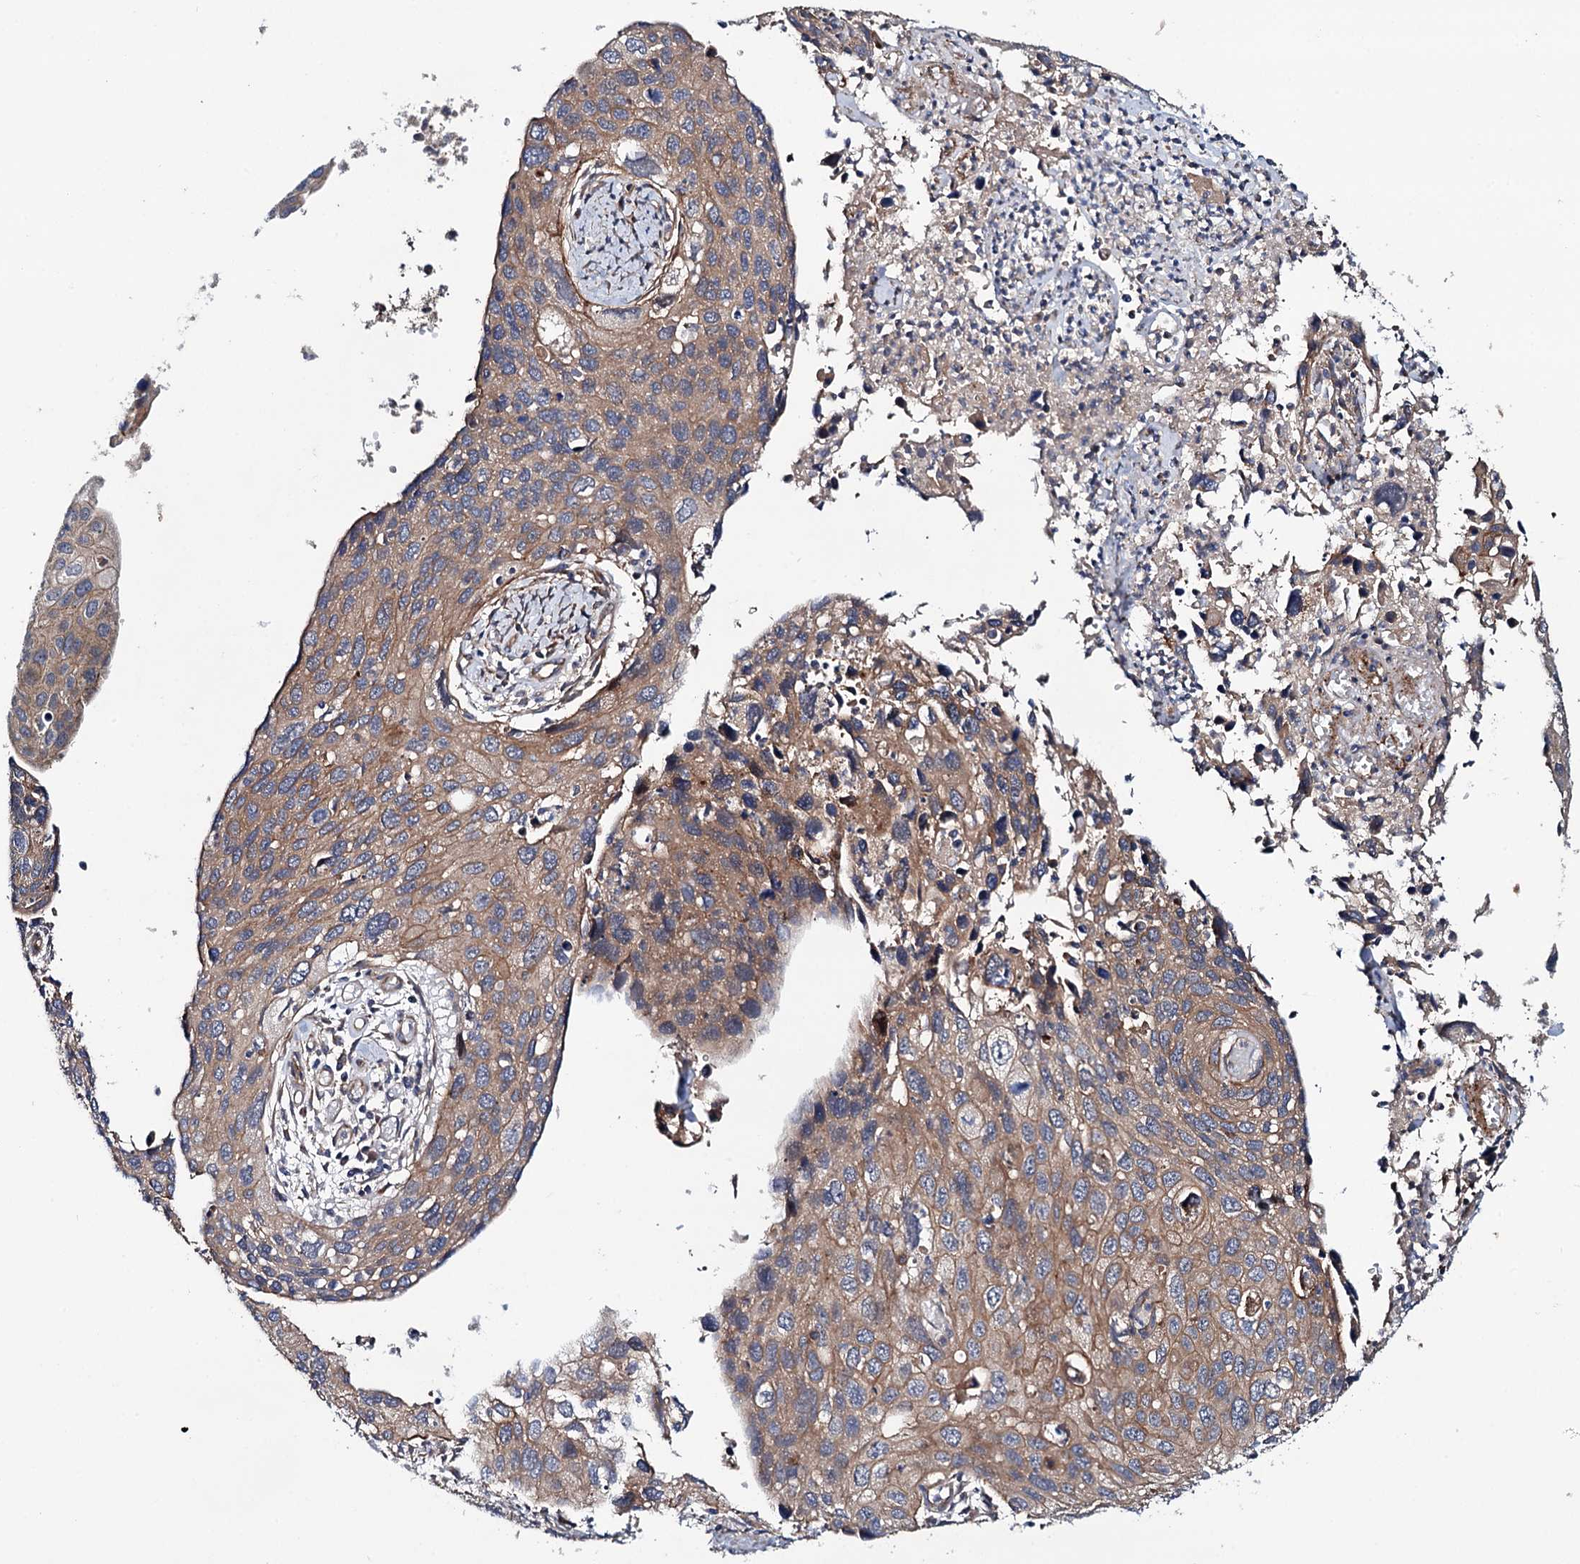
{"staining": {"intensity": "moderate", "quantity": "25%-75%", "location": "cytoplasmic/membranous"}, "tissue": "cervical cancer", "cell_type": "Tumor cells", "image_type": "cancer", "snomed": [{"axis": "morphology", "description": "Squamous cell carcinoma, NOS"}, {"axis": "topography", "description": "Cervix"}], "caption": "This histopathology image displays immunohistochemistry staining of squamous cell carcinoma (cervical), with medium moderate cytoplasmic/membranous positivity in about 25%-75% of tumor cells.", "gene": "ADGRG4", "patient": {"sex": "female", "age": 55}}